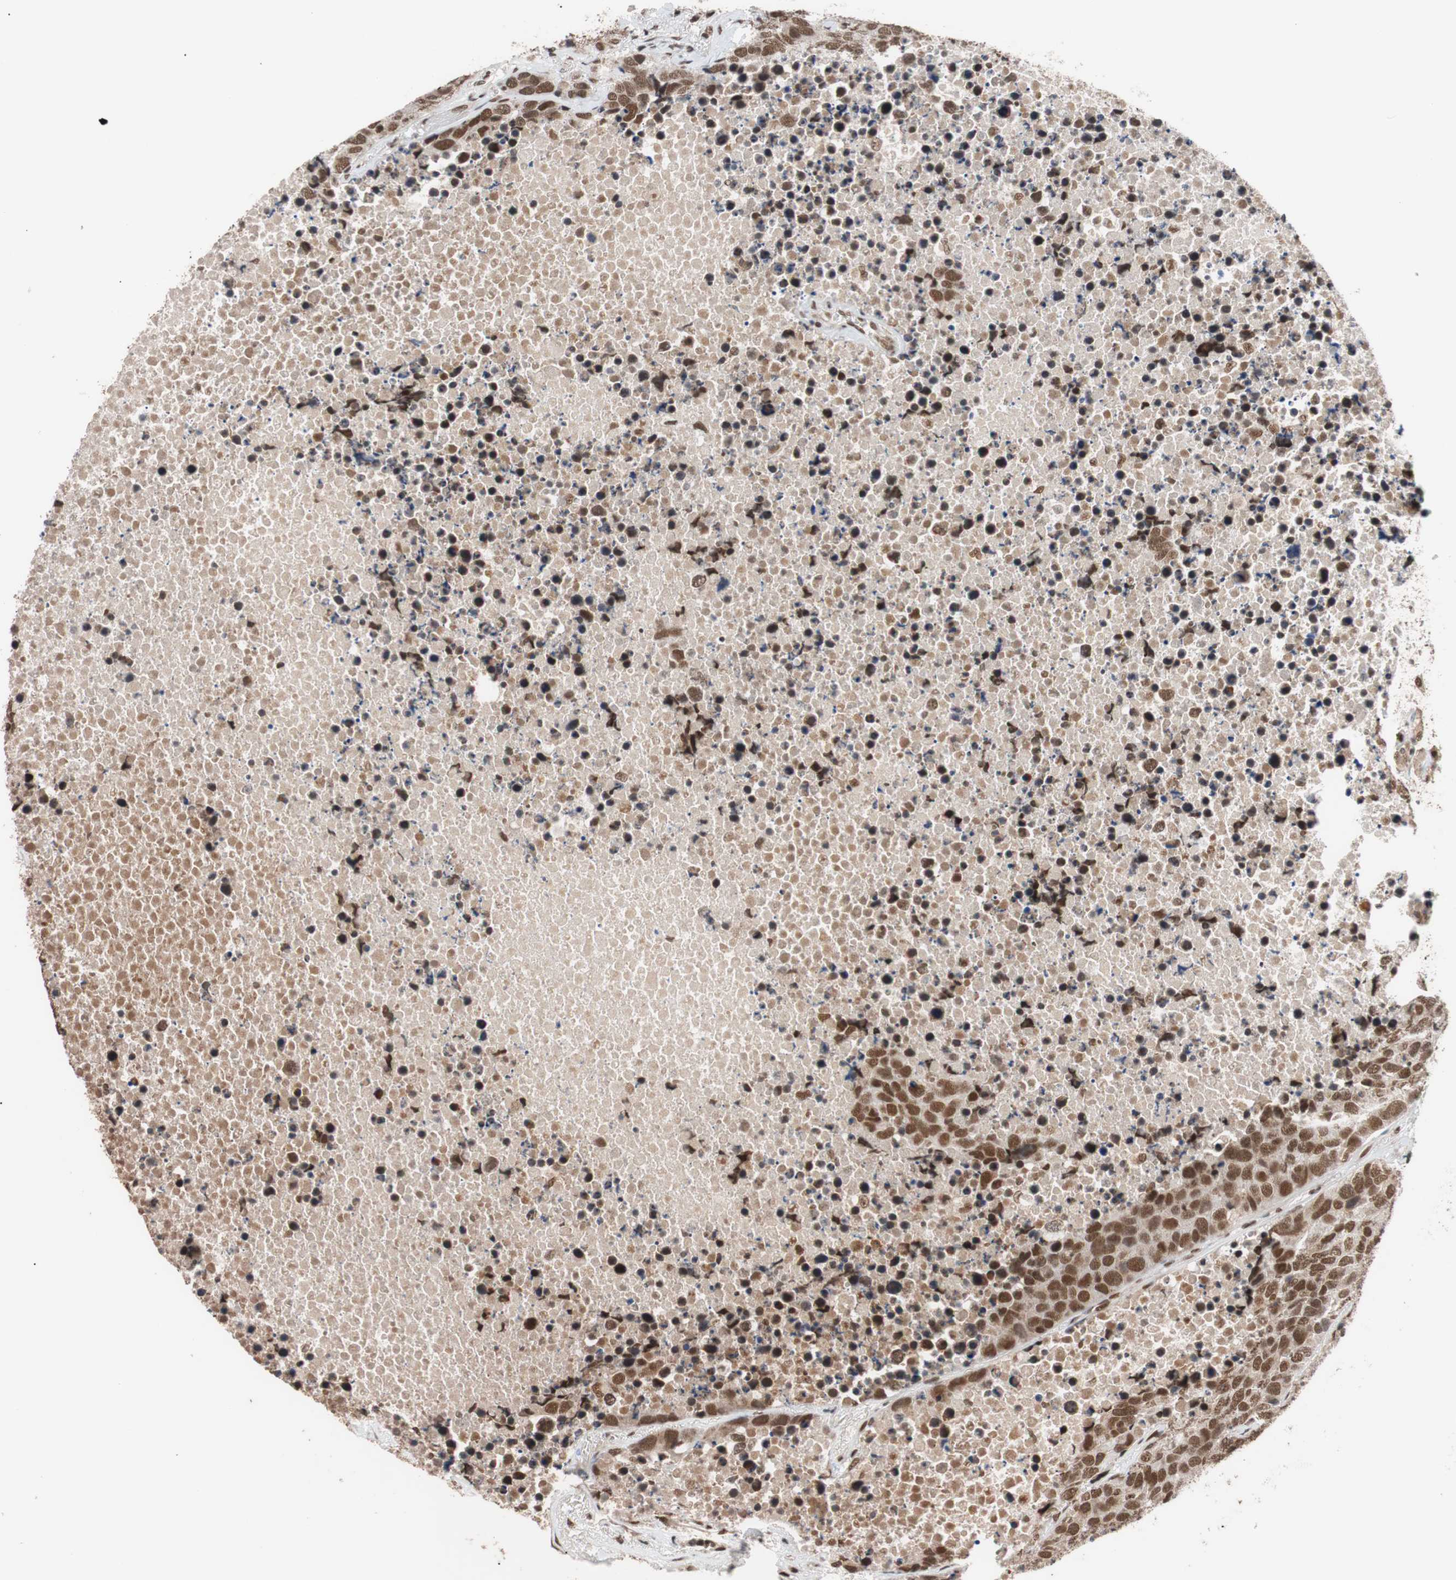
{"staining": {"intensity": "moderate", "quantity": ">75%", "location": "nuclear"}, "tissue": "carcinoid", "cell_type": "Tumor cells", "image_type": "cancer", "snomed": [{"axis": "morphology", "description": "Carcinoid, malignant, NOS"}, {"axis": "topography", "description": "Lung"}], "caption": "A high-resolution histopathology image shows immunohistochemistry (IHC) staining of carcinoid, which displays moderate nuclear positivity in approximately >75% of tumor cells.", "gene": "CHAMP1", "patient": {"sex": "male", "age": 60}}